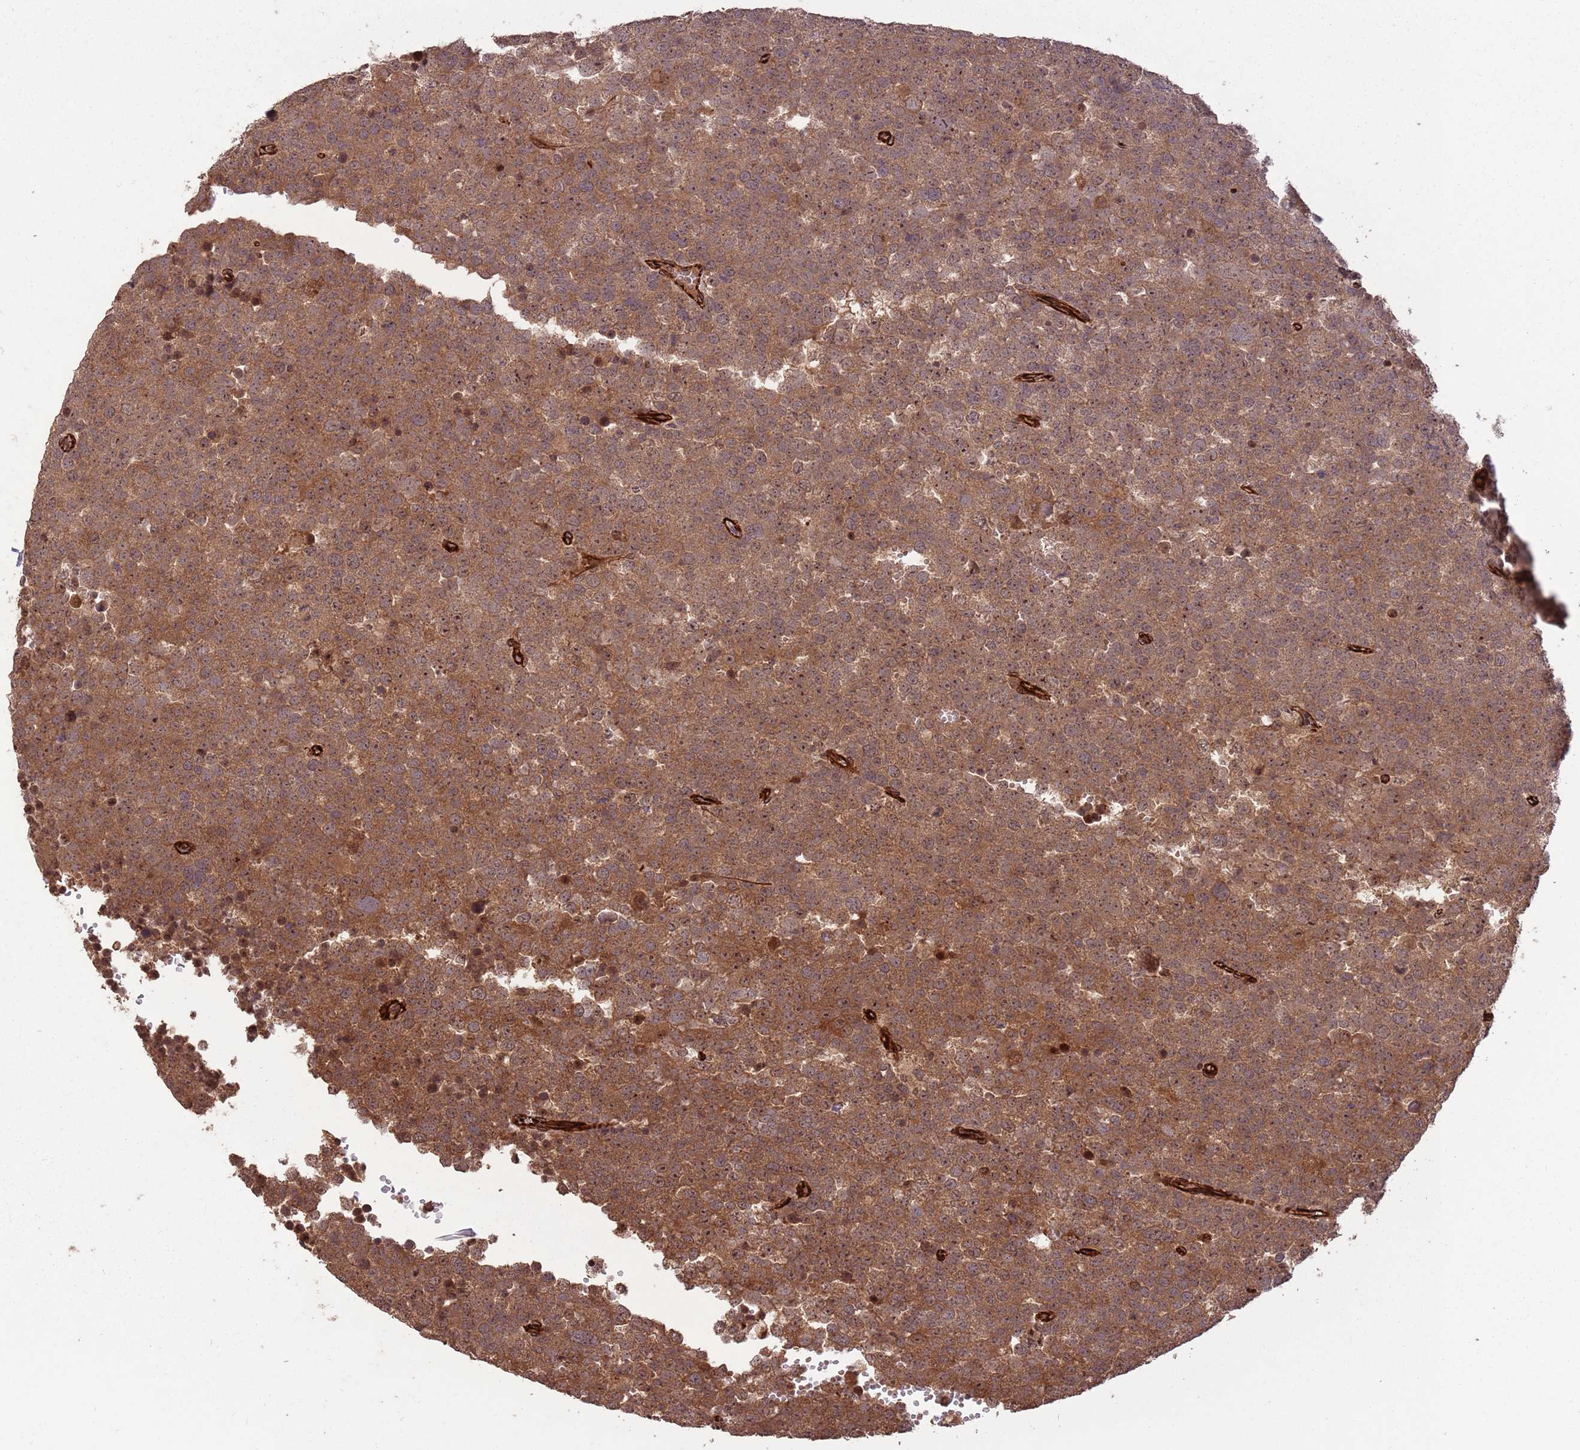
{"staining": {"intensity": "moderate", "quantity": ">75%", "location": "cytoplasmic/membranous,nuclear"}, "tissue": "testis cancer", "cell_type": "Tumor cells", "image_type": "cancer", "snomed": [{"axis": "morphology", "description": "Seminoma, NOS"}, {"axis": "topography", "description": "Testis"}], "caption": "Tumor cells display medium levels of moderate cytoplasmic/membranous and nuclear expression in about >75% of cells in human testis cancer (seminoma). The staining was performed using DAB (3,3'-diaminobenzidine), with brown indicating positive protein expression. Nuclei are stained blue with hematoxylin.", "gene": "ADAMTS3", "patient": {"sex": "male", "age": 71}}